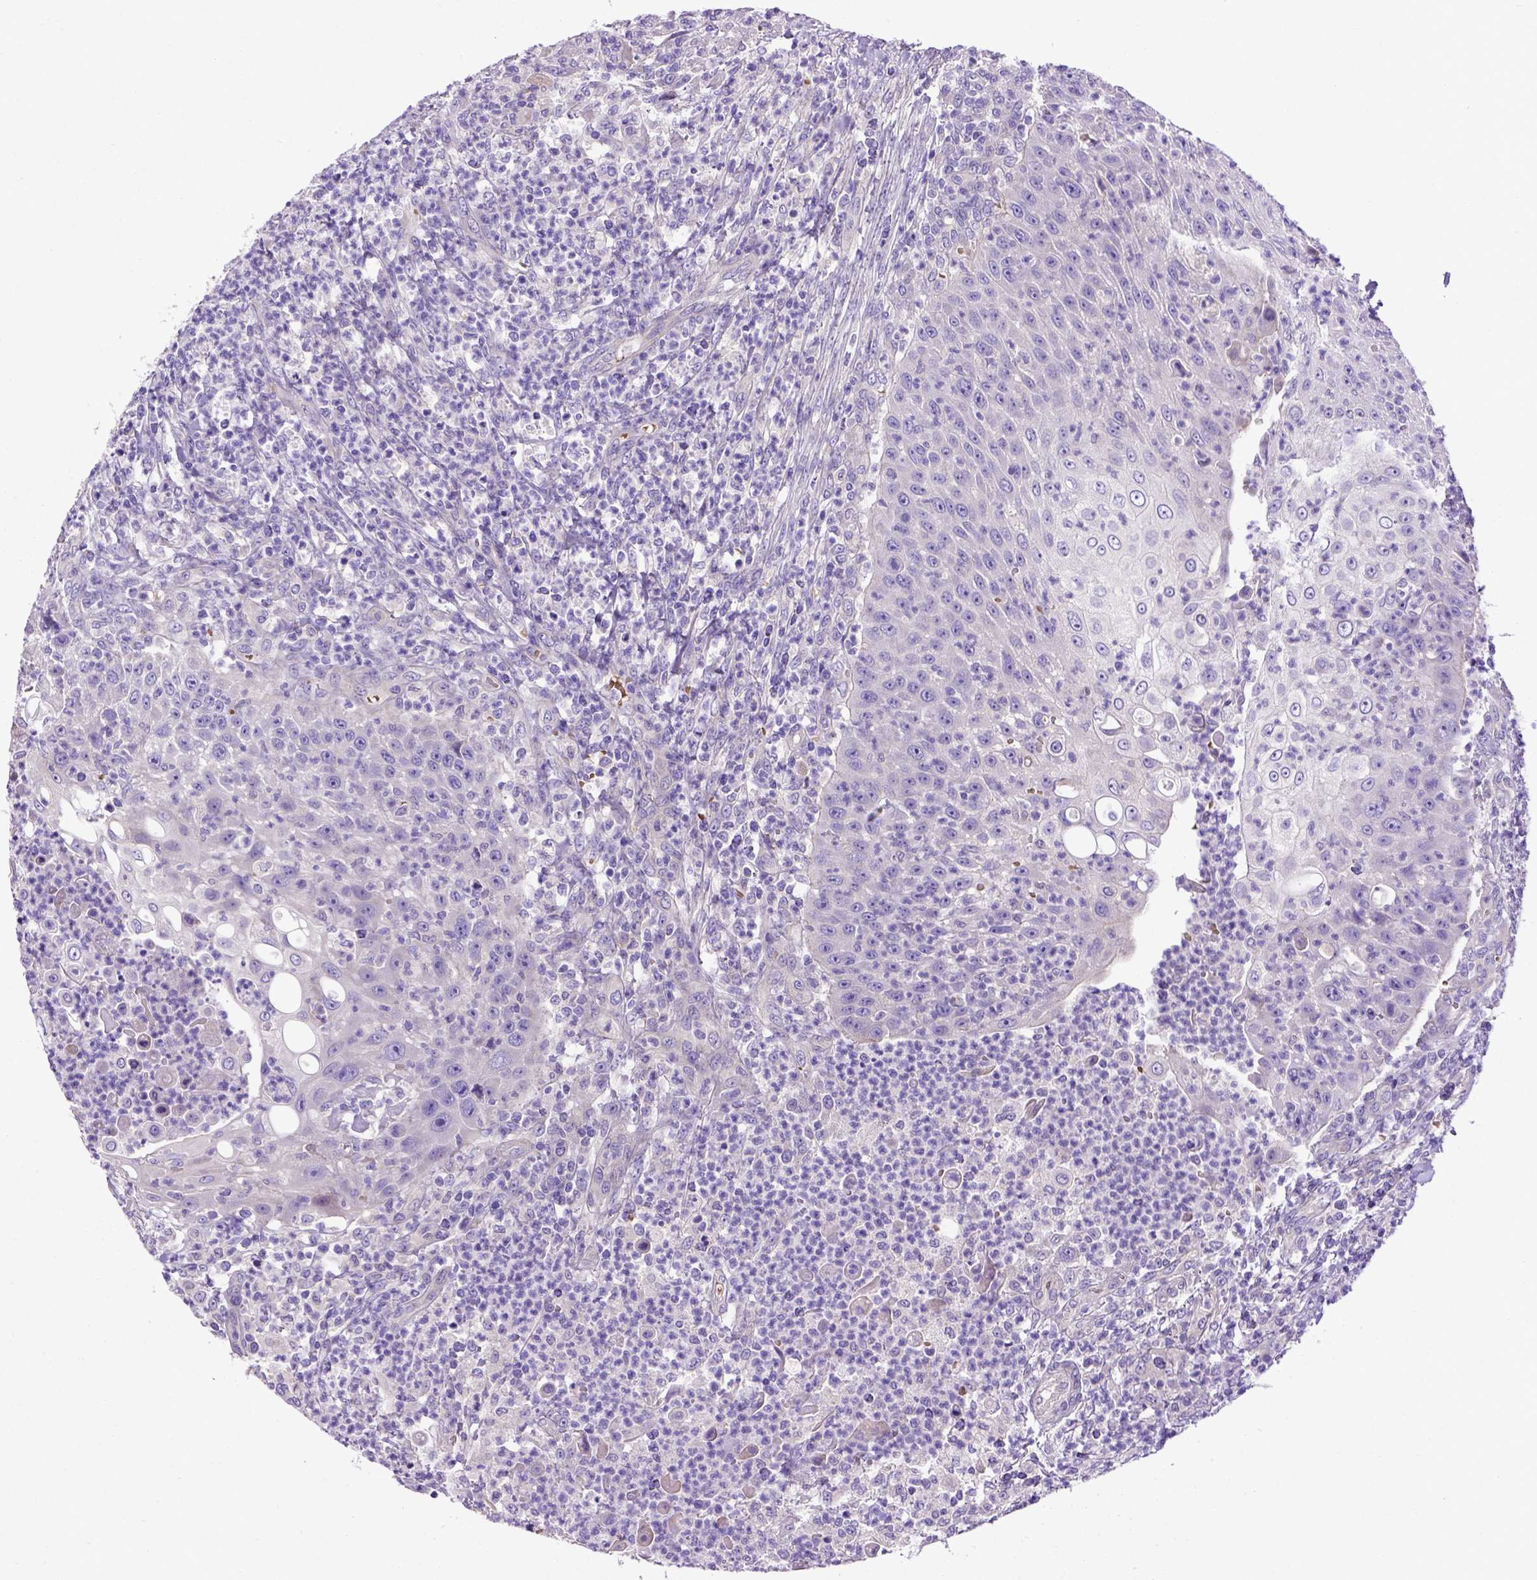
{"staining": {"intensity": "negative", "quantity": "none", "location": "none"}, "tissue": "head and neck cancer", "cell_type": "Tumor cells", "image_type": "cancer", "snomed": [{"axis": "morphology", "description": "Squamous cell carcinoma, NOS"}, {"axis": "topography", "description": "Head-Neck"}], "caption": "High power microscopy photomicrograph of an IHC photomicrograph of head and neck cancer (squamous cell carcinoma), revealing no significant positivity in tumor cells.", "gene": "ADAM12", "patient": {"sex": "male", "age": 69}}